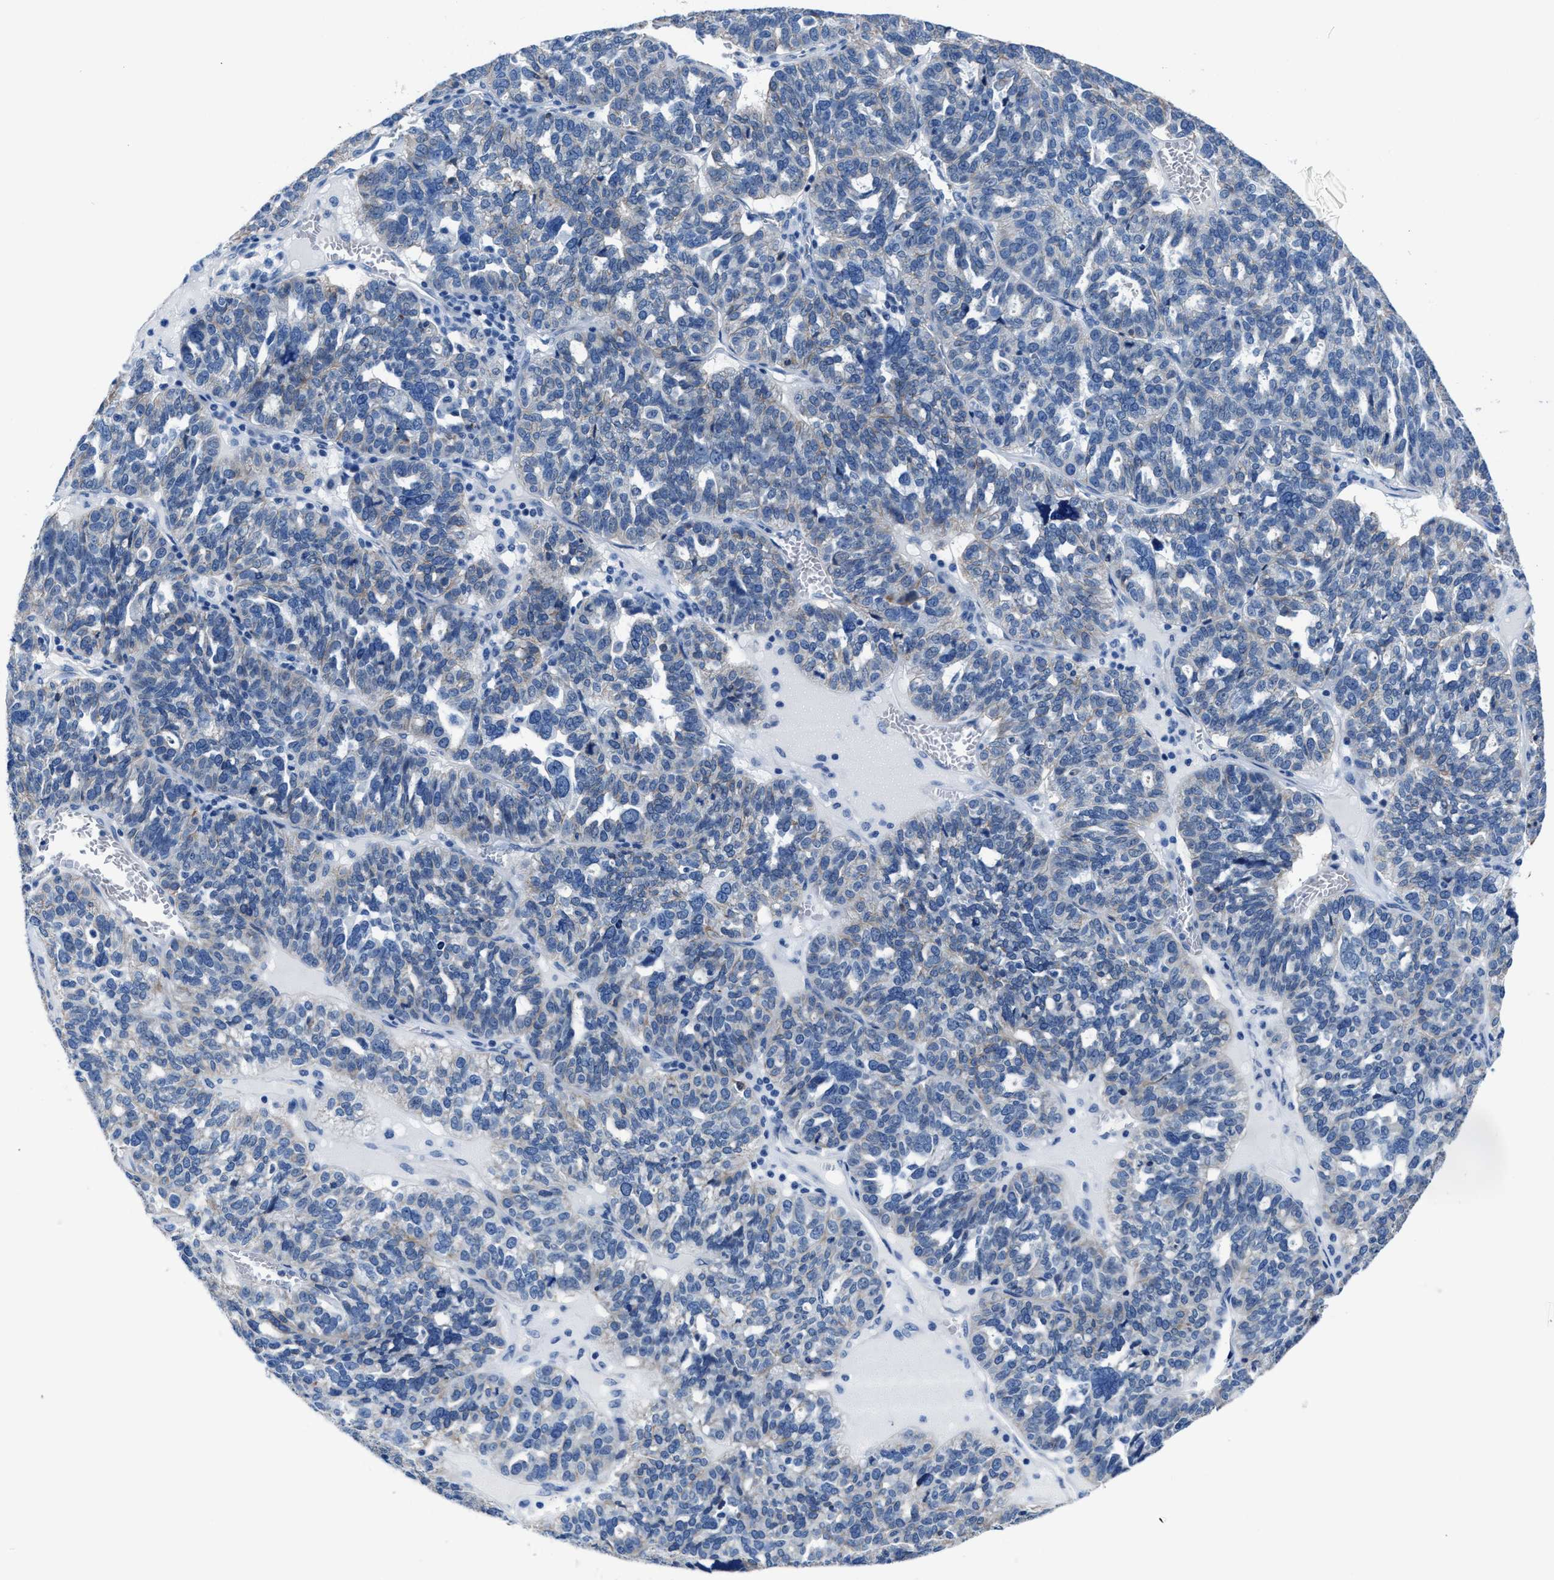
{"staining": {"intensity": "negative", "quantity": "none", "location": "none"}, "tissue": "ovarian cancer", "cell_type": "Tumor cells", "image_type": "cancer", "snomed": [{"axis": "morphology", "description": "Cystadenocarcinoma, serous, NOS"}, {"axis": "topography", "description": "Ovary"}], "caption": "Immunohistochemistry (IHC) image of neoplastic tissue: human ovarian serous cystadenocarcinoma stained with DAB shows no significant protein staining in tumor cells.", "gene": "GHITM", "patient": {"sex": "female", "age": 59}}